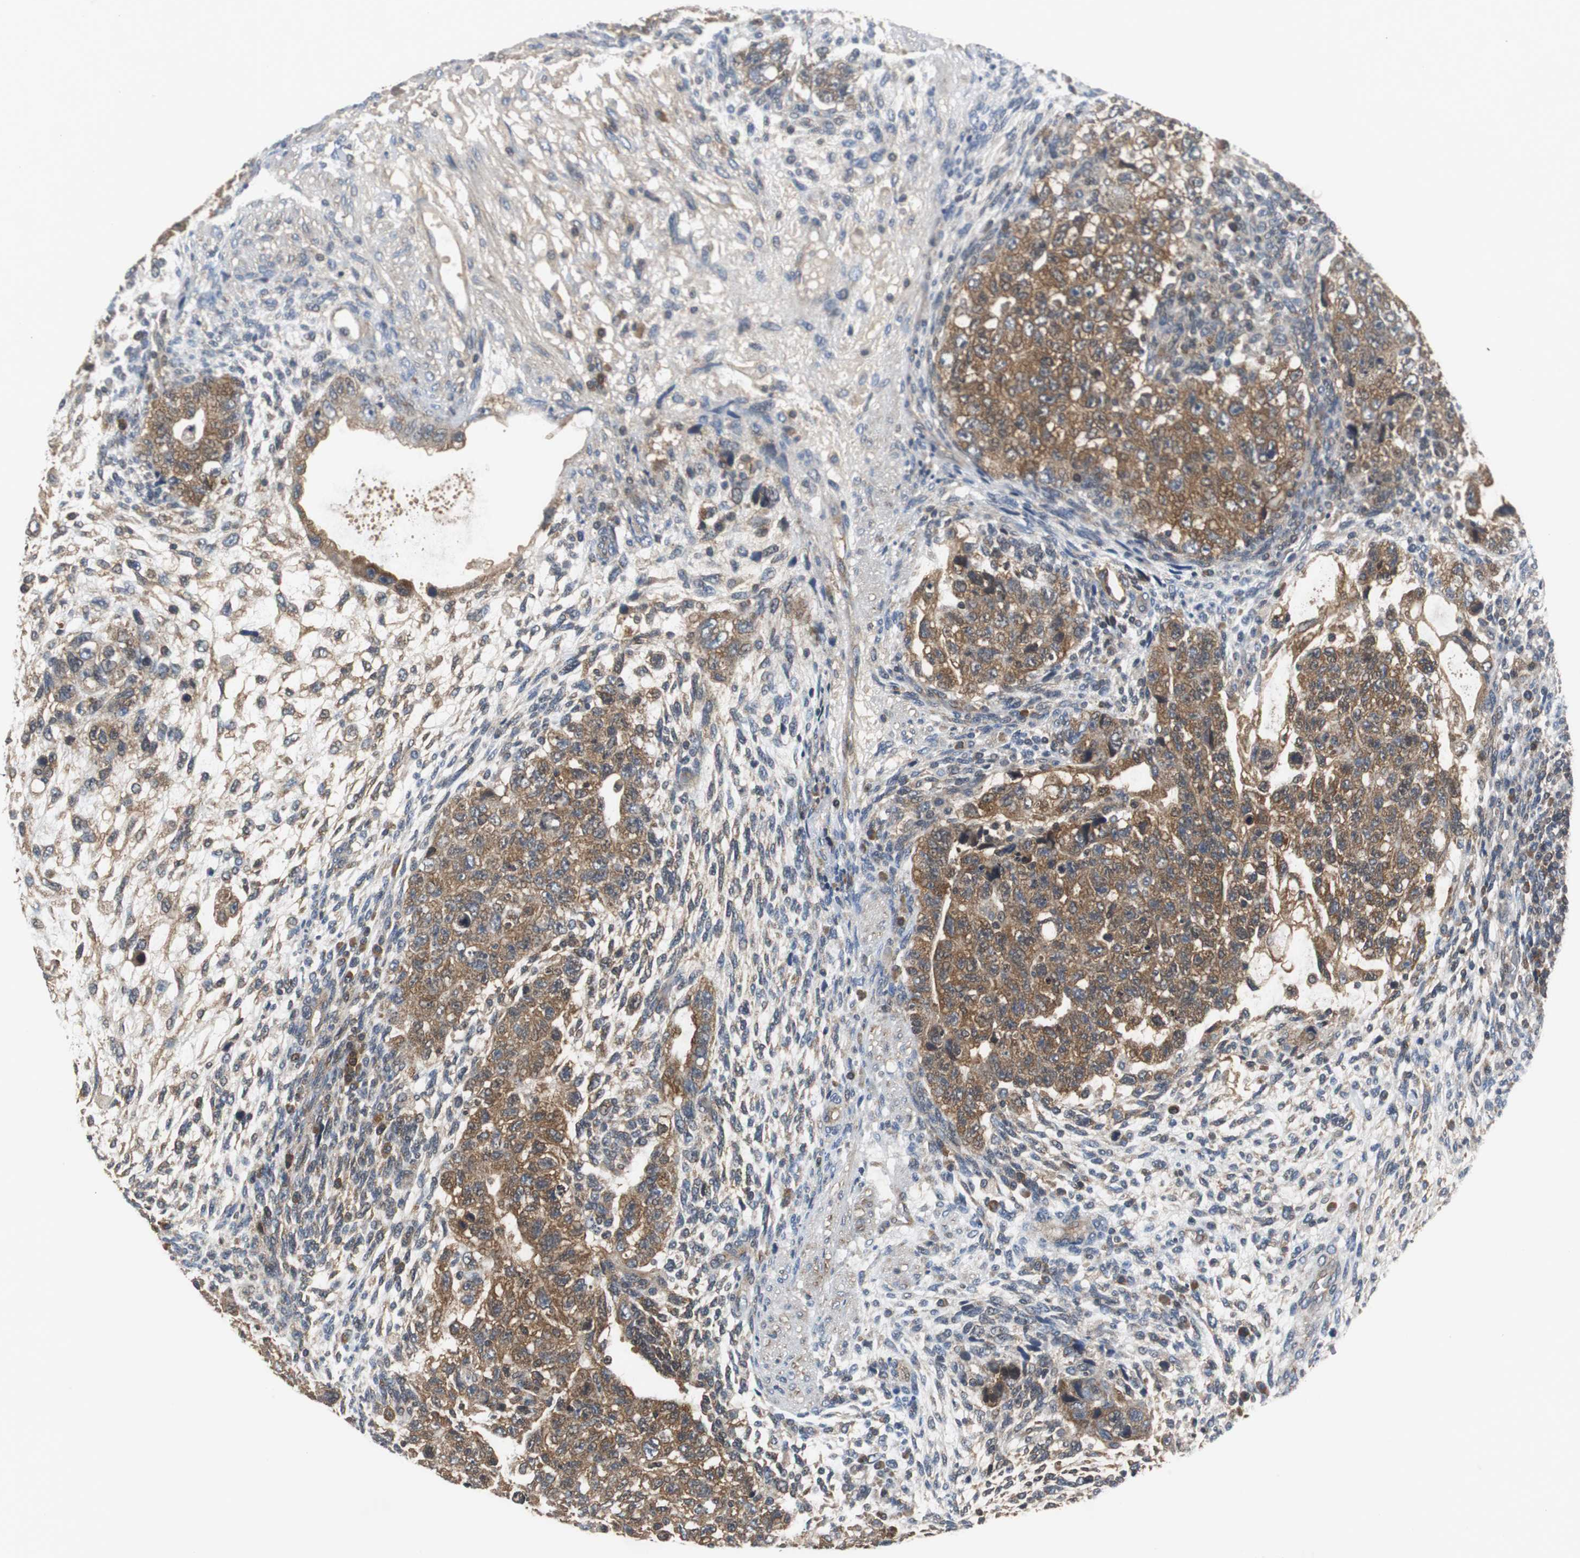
{"staining": {"intensity": "moderate", "quantity": ">75%", "location": "cytoplasmic/membranous"}, "tissue": "testis cancer", "cell_type": "Tumor cells", "image_type": "cancer", "snomed": [{"axis": "morphology", "description": "Normal tissue, NOS"}, {"axis": "morphology", "description": "Carcinoma, Embryonal, NOS"}, {"axis": "topography", "description": "Testis"}], "caption": "Embryonal carcinoma (testis) stained for a protein demonstrates moderate cytoplasmic/membranous positivity in tumor cells.", "gene": "VBP1", "patient": {"sex": "male", "age": 36}}